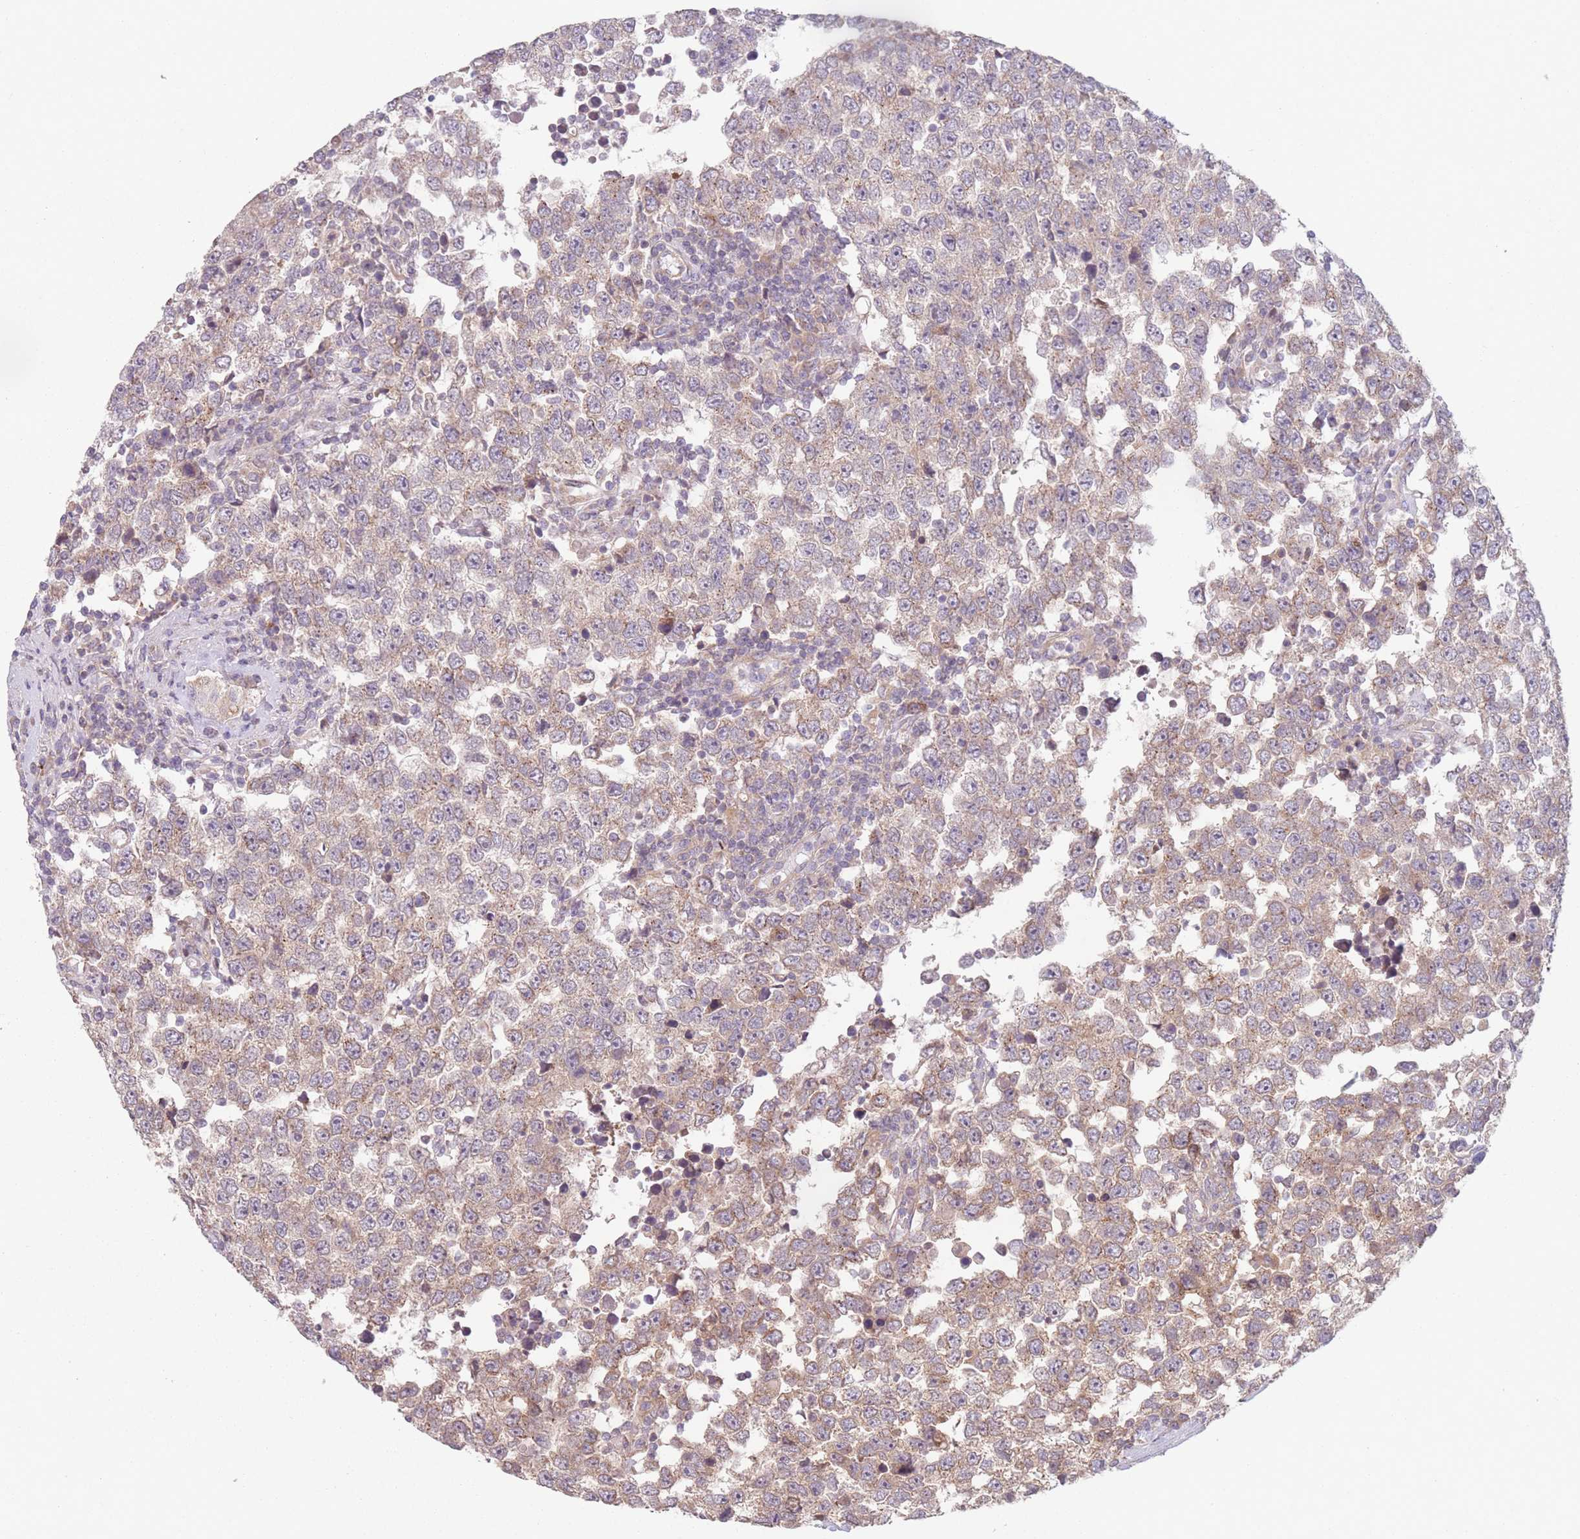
{"staining": {"intensity": "weak", "quantity": "25%-75%", "location": "cytoplasmic/membranous"}, "tissue": "testis cancer", "cell_type": "Tumor cells", "image_type": "cancer", "snomed": [{"axis": "morphology", "description": "Seminoma, NOS"}, {"axis": "morphology", "description": "Carcinoma, Embryonal, NOS"}, {"axis": "topography", "description": "Testis"}], "caption": "Immunohistochemistry of seminoma (testis) displays low levels of weak cytoplasmic/membranous staining in about 25%-75% of tumor cells.", "gene": "WASHC2A", "patient": {"sex": "male", "age": 28}}